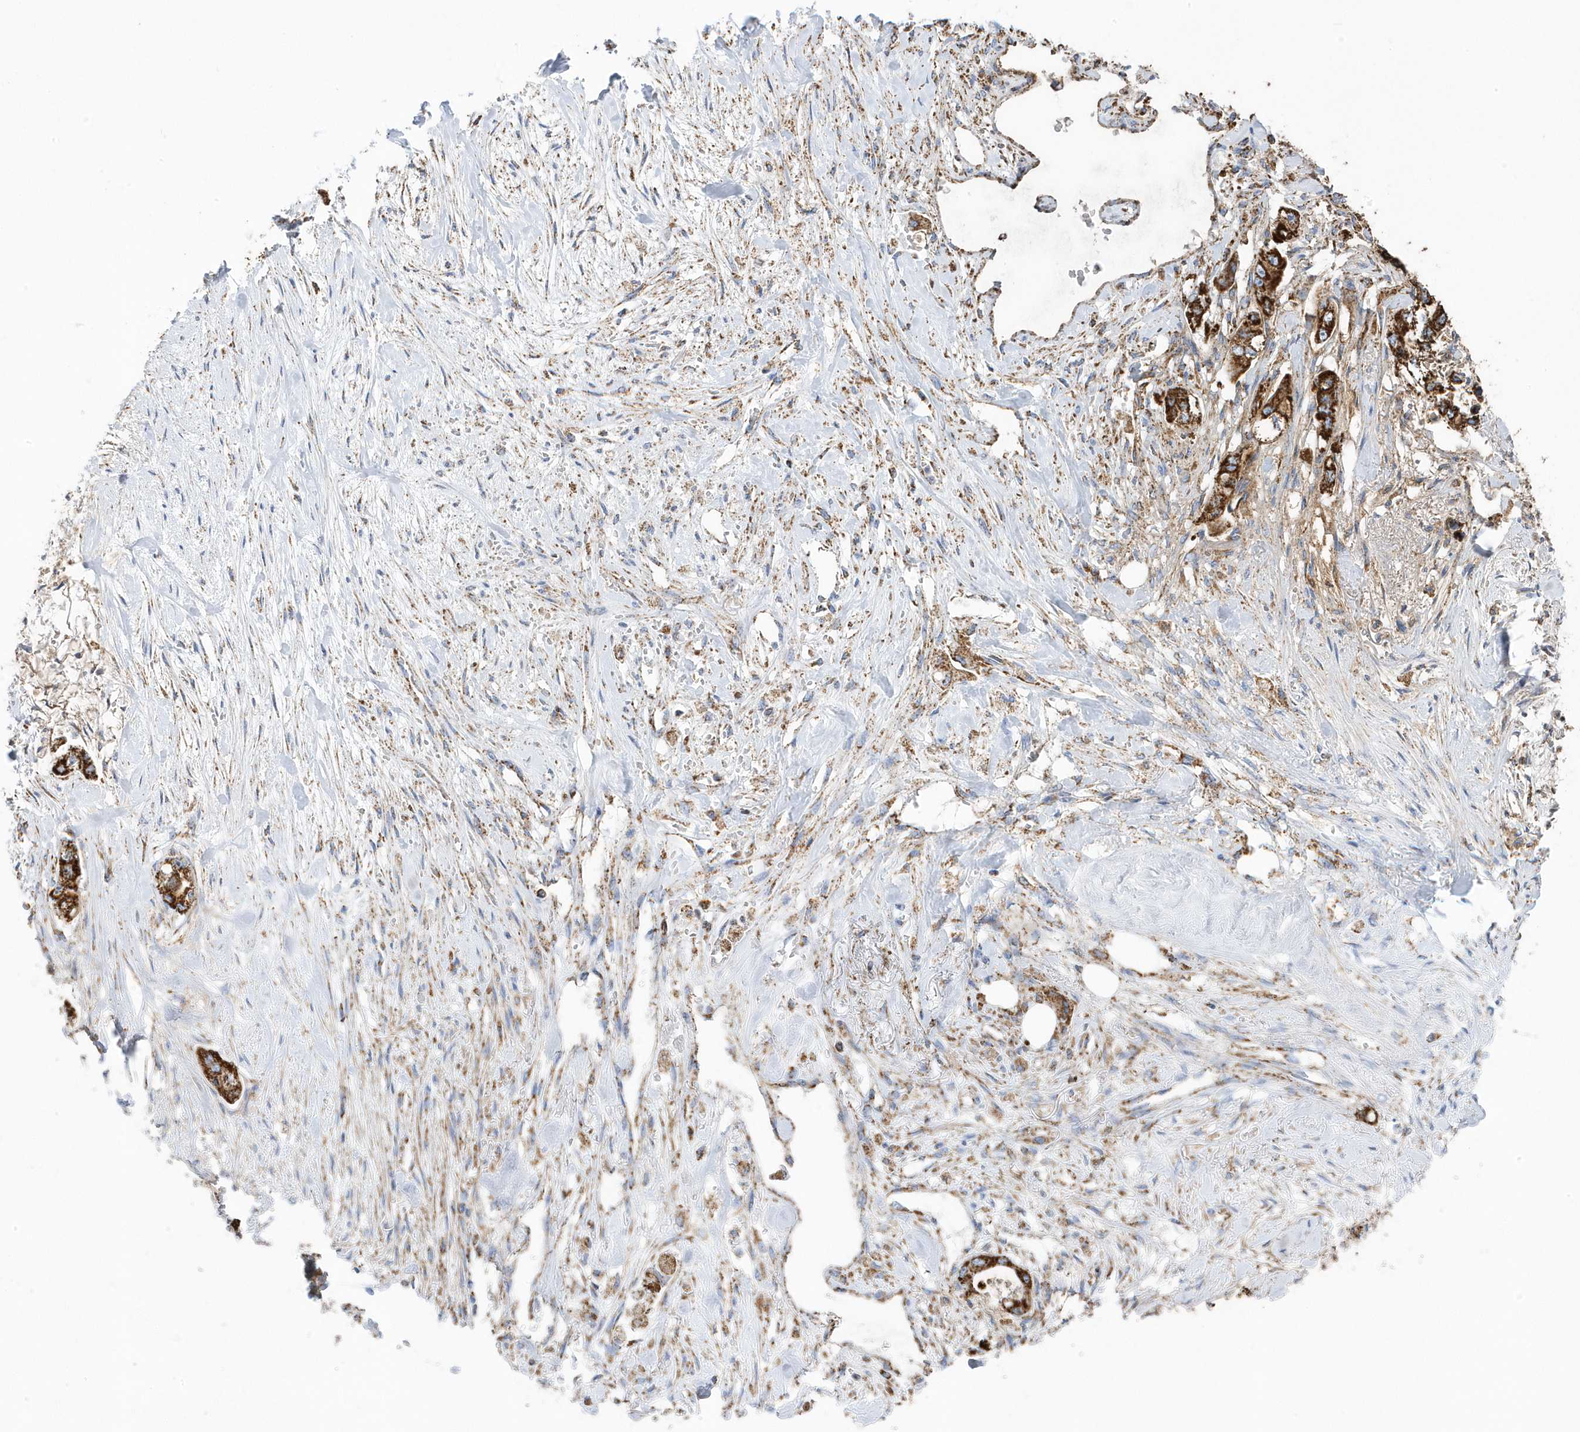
{"staining": {"intensity": "strong", "quantity": ">75%", "location": "cytoplasmic/membranous"}, "tissue": "stomach cancer", "cell_type": "Tumor cells", "image_type": "cancer", "snomed": [{"axis": "morphology", "description": "Adenocarcinoma, NOS"}, {"axis": "topography", "description": "Stomach"}], "caption": "Tumor cells reveal high levels of strong cytoplasmic/membranous expression in about >75% of cells in human stomach adenocarcinoma.", "gene": "GTPBP8", "patient": {"sex": "male", "age": 62}}